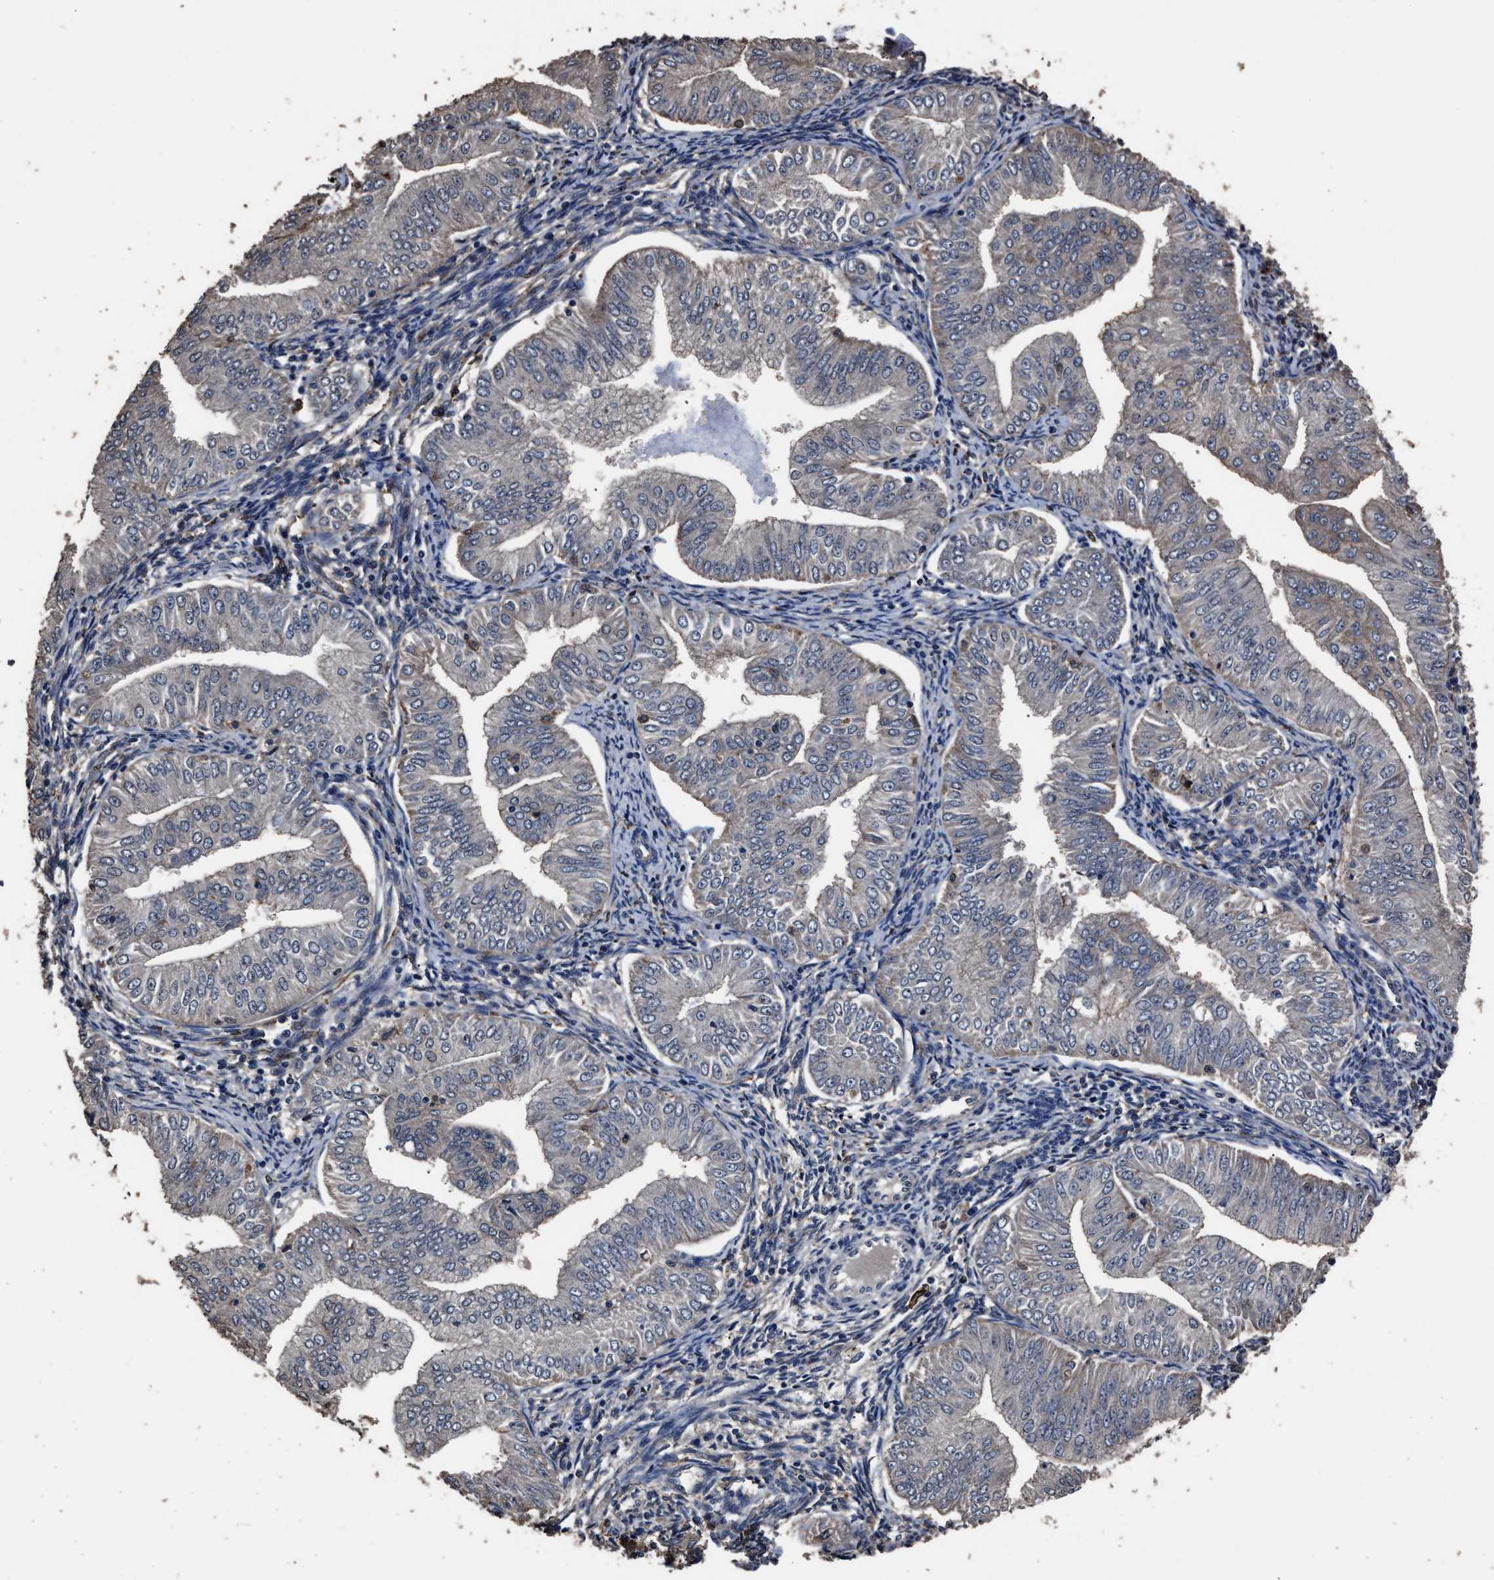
{"staining": {"intensity": "negative", "quantity": "none", "location": "none"}, "tissue": "endometrial cancer", "cell_type": "Tumor cells", "image_type": "cancer", "snomed": [{"axis": "morphology", "description": "Normal tissue, NOS"}, {"axis": "morphology", "description": "Adenocarcinoma, NOS"}, {"axis": "topography", "description": "Endometrium"}], "caption": "Endometrial cancer was stained to show a protein in brown. There is no significant positivity in tumor cells. Brightfield microscopy of immunohistochemistry (IHC) stained with DAB (brown) and hematoxylin (blue), captured at high magnification.", "gene": "RSBN1L", "patient": {"sex": "female", "age": 53}}